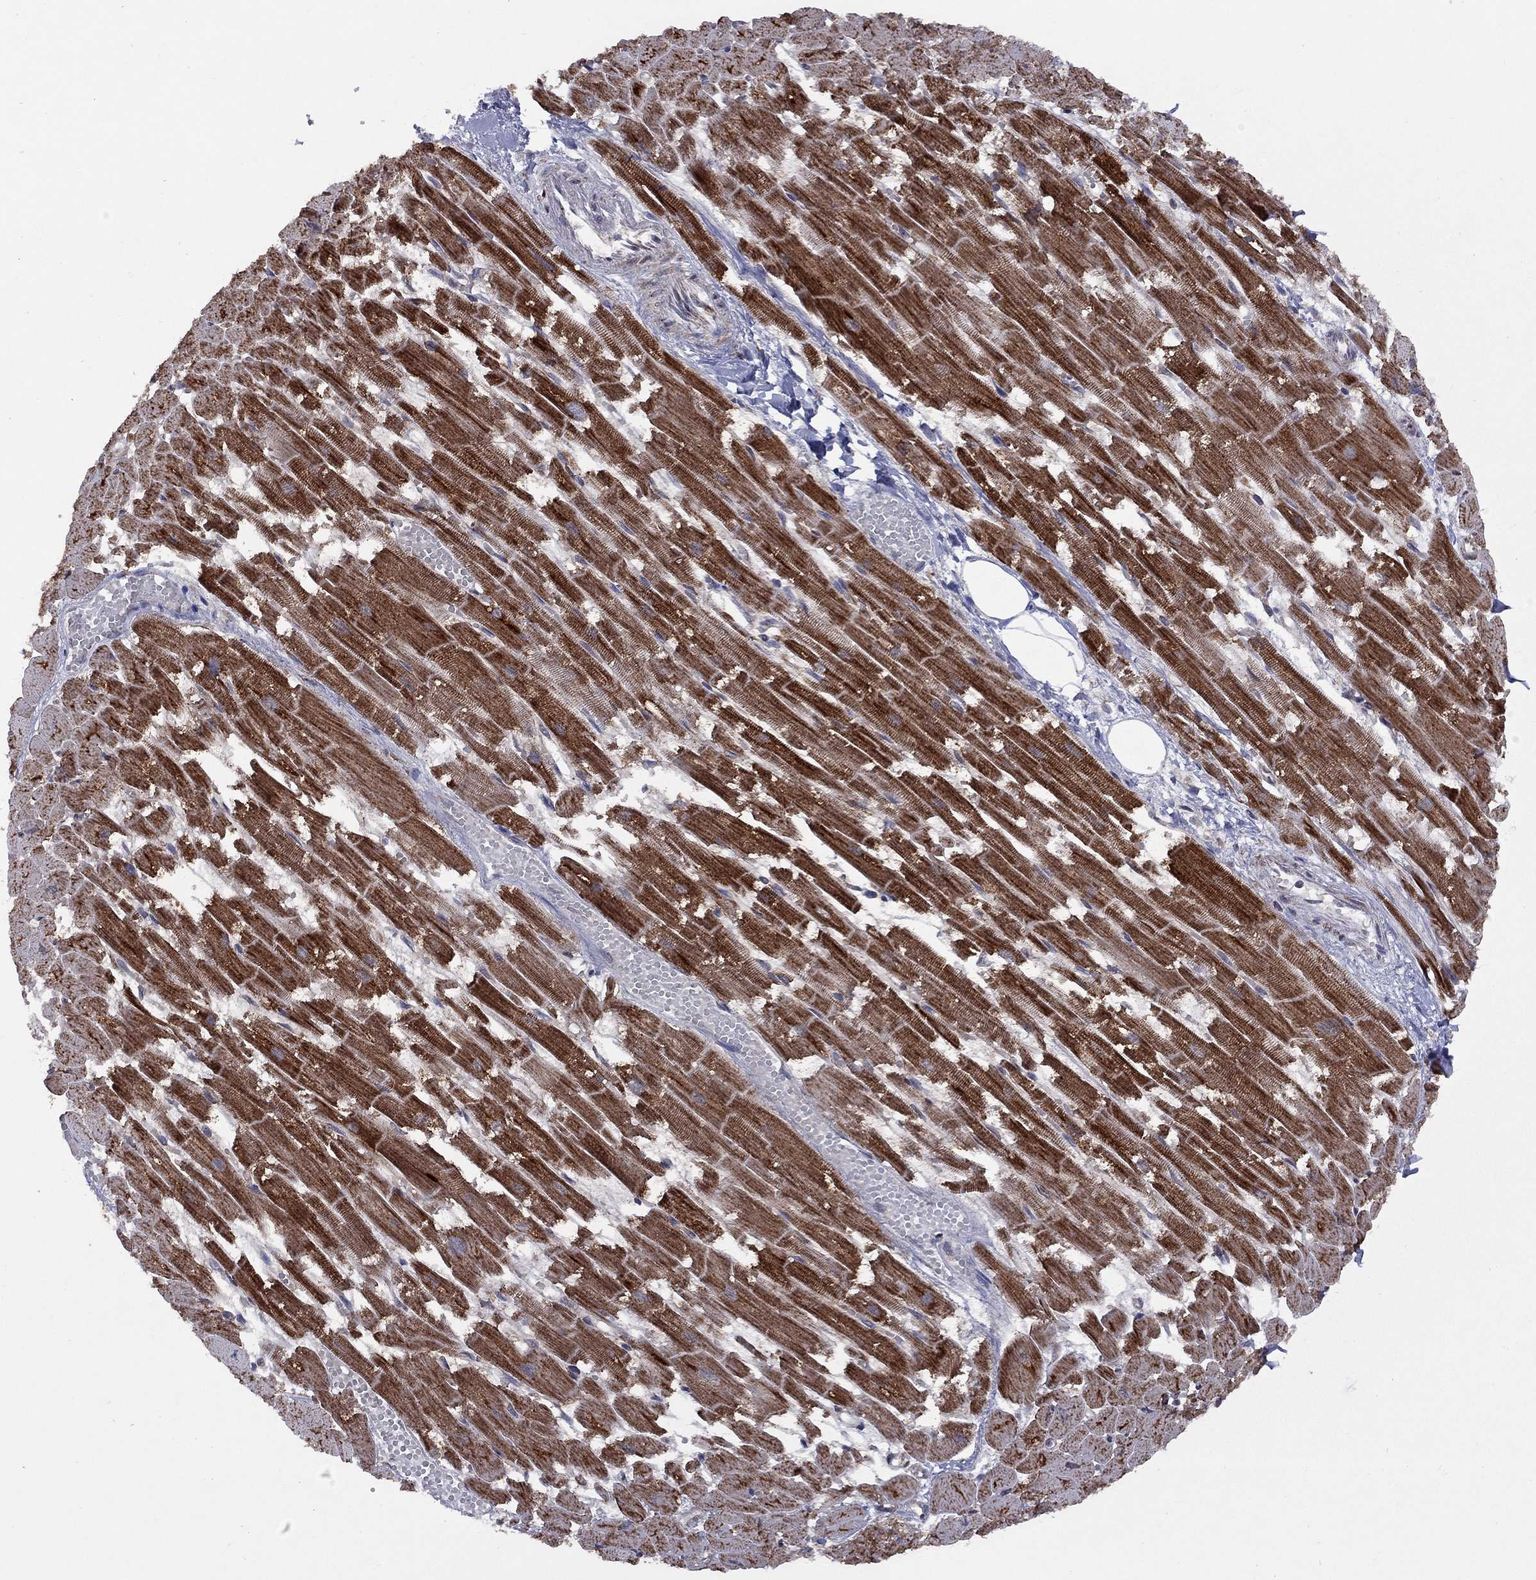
{"staining": {"intensity": "strong", "quantity": ">75%", "location": "cytoplasmic/membranous"}, "tissue": "heart muscle", "cell_type": "Cardiomyocytes", "image_type": "normal", "snomed": [{"axis": "morphology", "description": "Normal tissue, NOS"}, {"axis": "topography", "description": "Heart"}], "caption": "Heart muscle stained with DAB (3,3'-diaminobenzidine) immunohistochemistry (IHC) shows high levels of strong cytoplasmic/membranous staining in about >75% of cardiomyocytes.", "gene": "NDUFB1", "patient": {"sex": "female", "age": 52}}